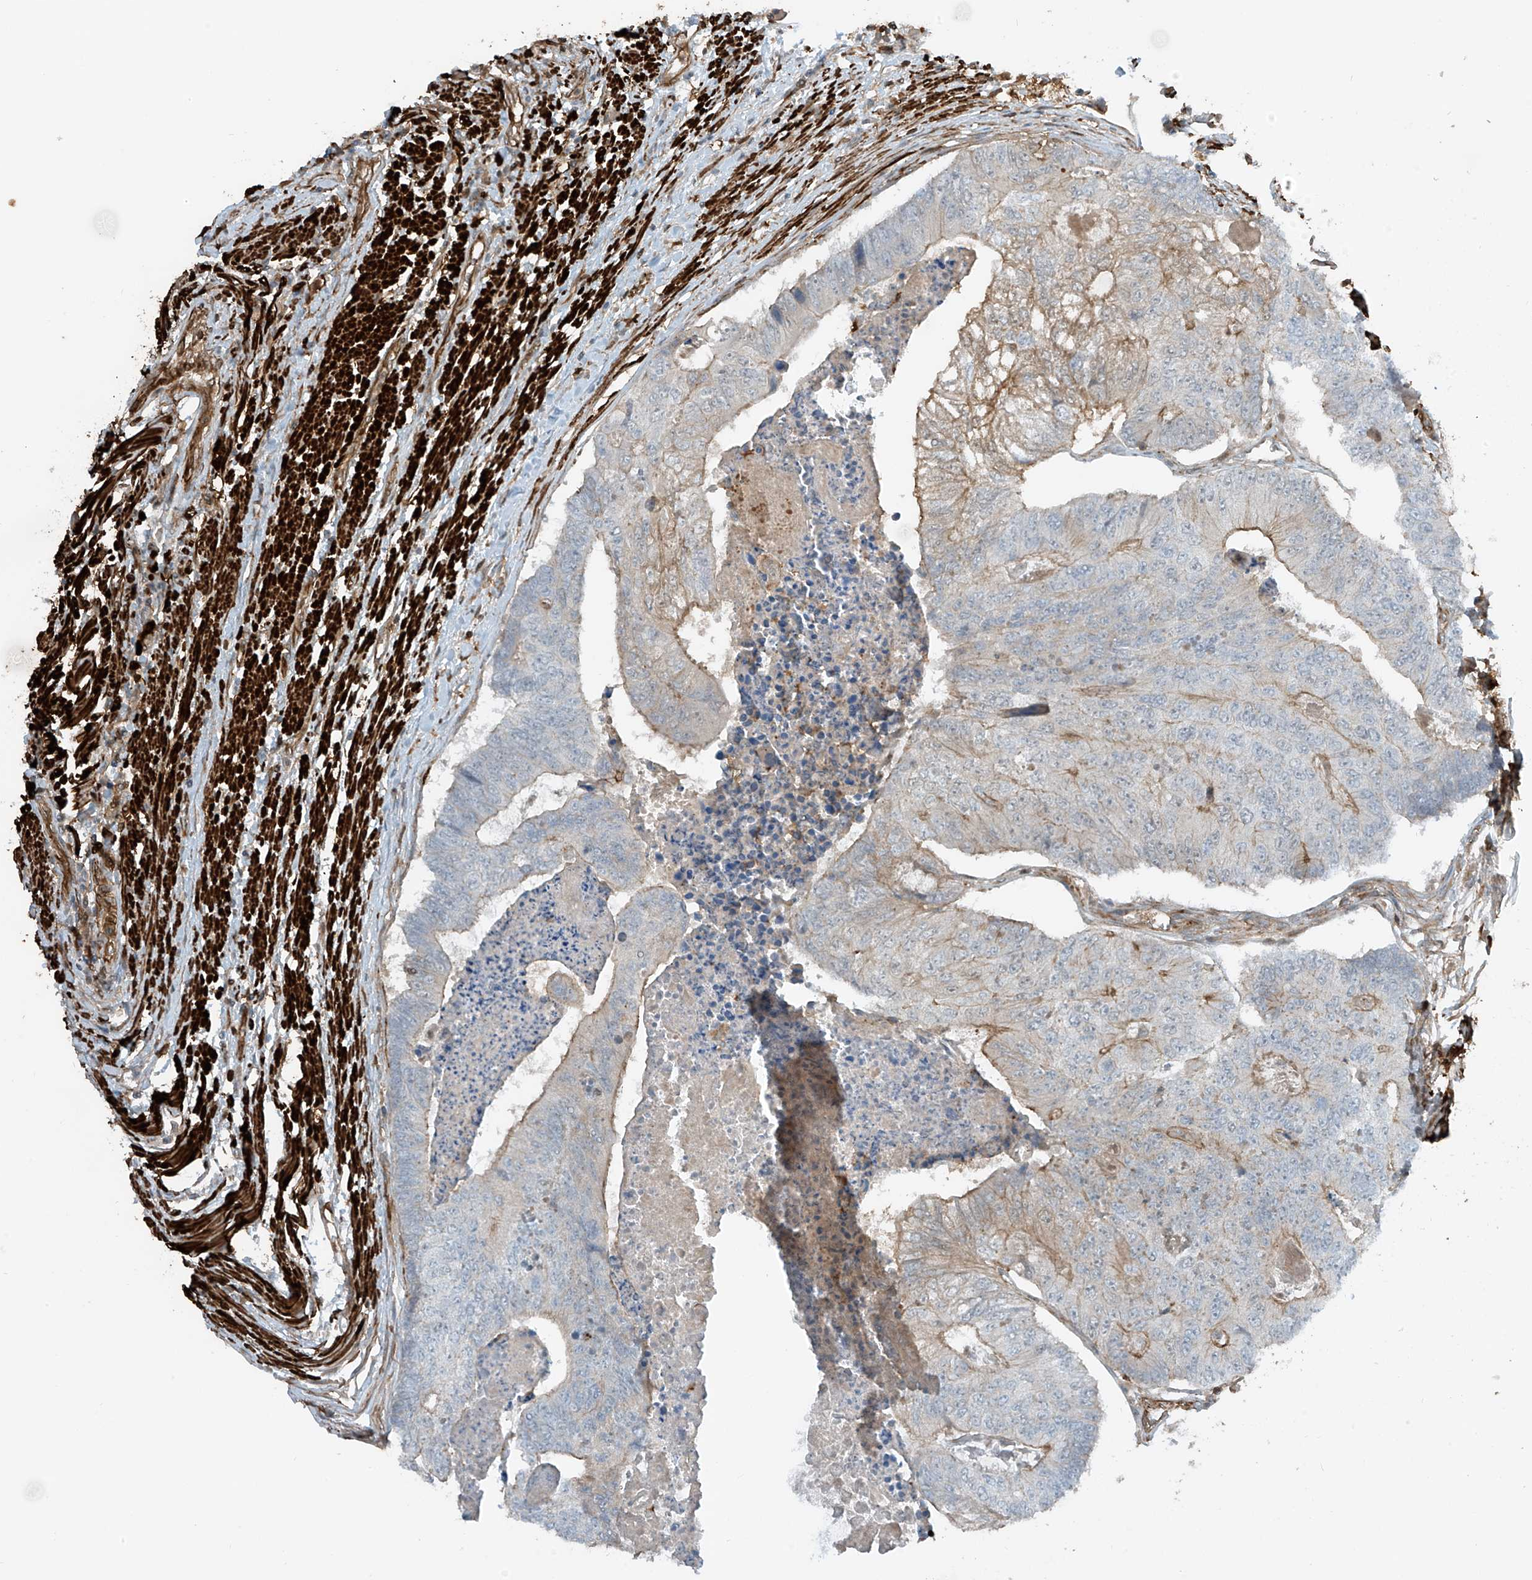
{"staining": {"intensity": "weak", "quantity": "<25%", "location": "cytoplasmic/membranous"}, "tissue": "colorectal cancer", "cell_type": "Tumor cells", "image_type": "cancer", "snomed": [{"axis": "morphology", "description": "Adenocarcinoma, NOS"}, {"axis": "topography", "description": "Colon"}], "caption": "The photomicrograph exhibits no significant positivity in tumor cells of adenocarcinoma (colorectal). Nuclei are stained in blue.", "gene": "SH3BGRL3", "patient": {"sex": "female", "age": 67}}